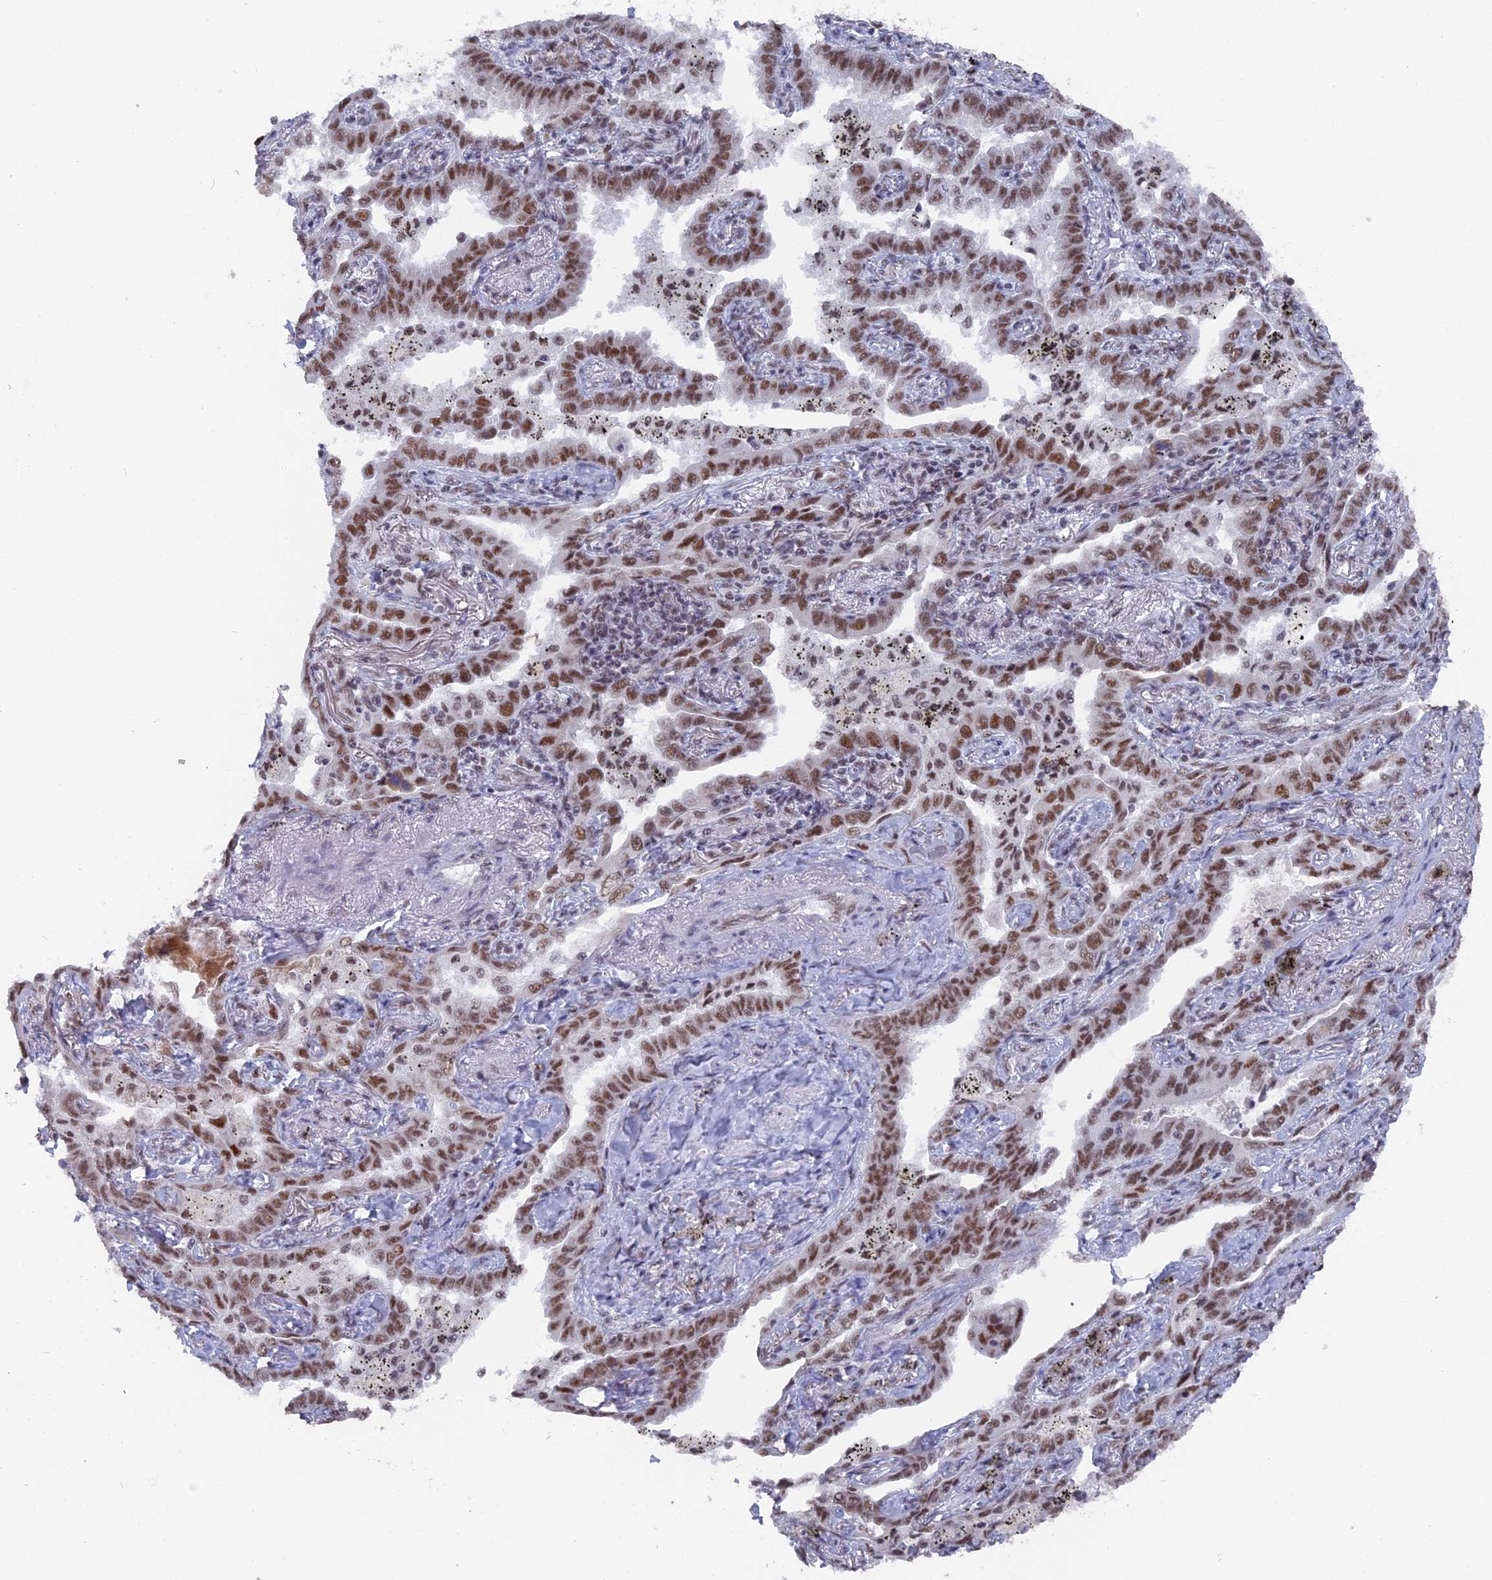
{"staining": {"intensity": "moderate", "quantity": ">75%", "location": "nuclear"}, "tissue": "lung cancer", "cell_type": "Tumor cells", "image_type": "cancer", "snomed": [{"axis": "morphology", "description": "Adenocarcinoma, NOS"}, {"axis": "topography", "description": "Lung"}], "caption": "Immunohistochemical staining of human lung adenocarcinoma shows medium levels of moderate nuclear staining in approximately >75% of tumor cells.", "gene": "SF3A2", "patient": {"sex": "male", "age": 67}}